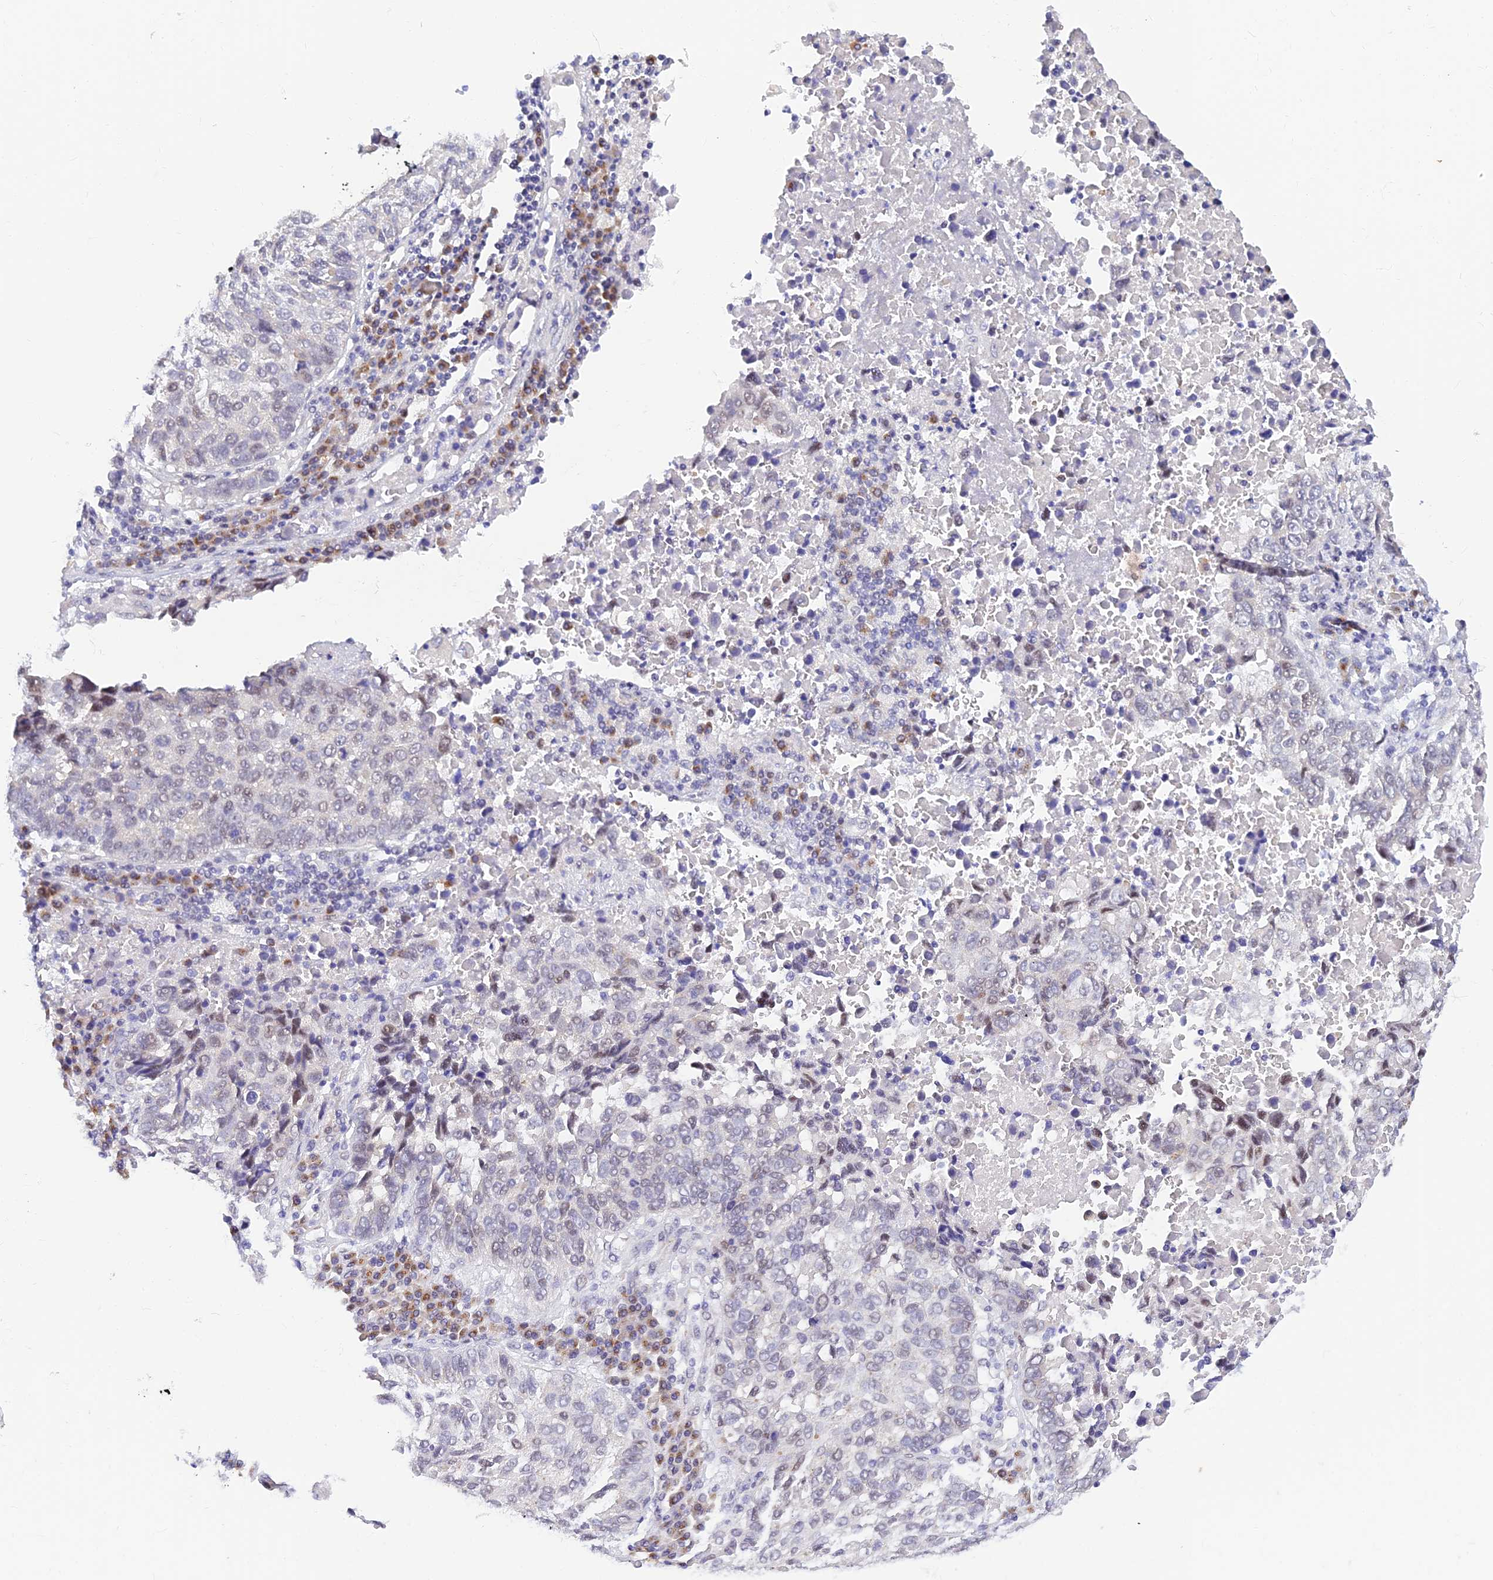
{"staining": {"intensity": "negative", "quantity": "none", "location": "none"}, "tissue": "lung cancer", "cell_type": "Tumor cells", "image_type": "cancer", "snomed": [{"axis": "morphology", "description": "Squamous cell carcinoma, NOS"}, {"axis": "topography", "description": "Lung"}], "caption": "There is no significant expression in tumor cells of lung cancer (squamous cell carcinoma).", "gene": "INKA1", "patient": {"sex": "male", "age": 73}}